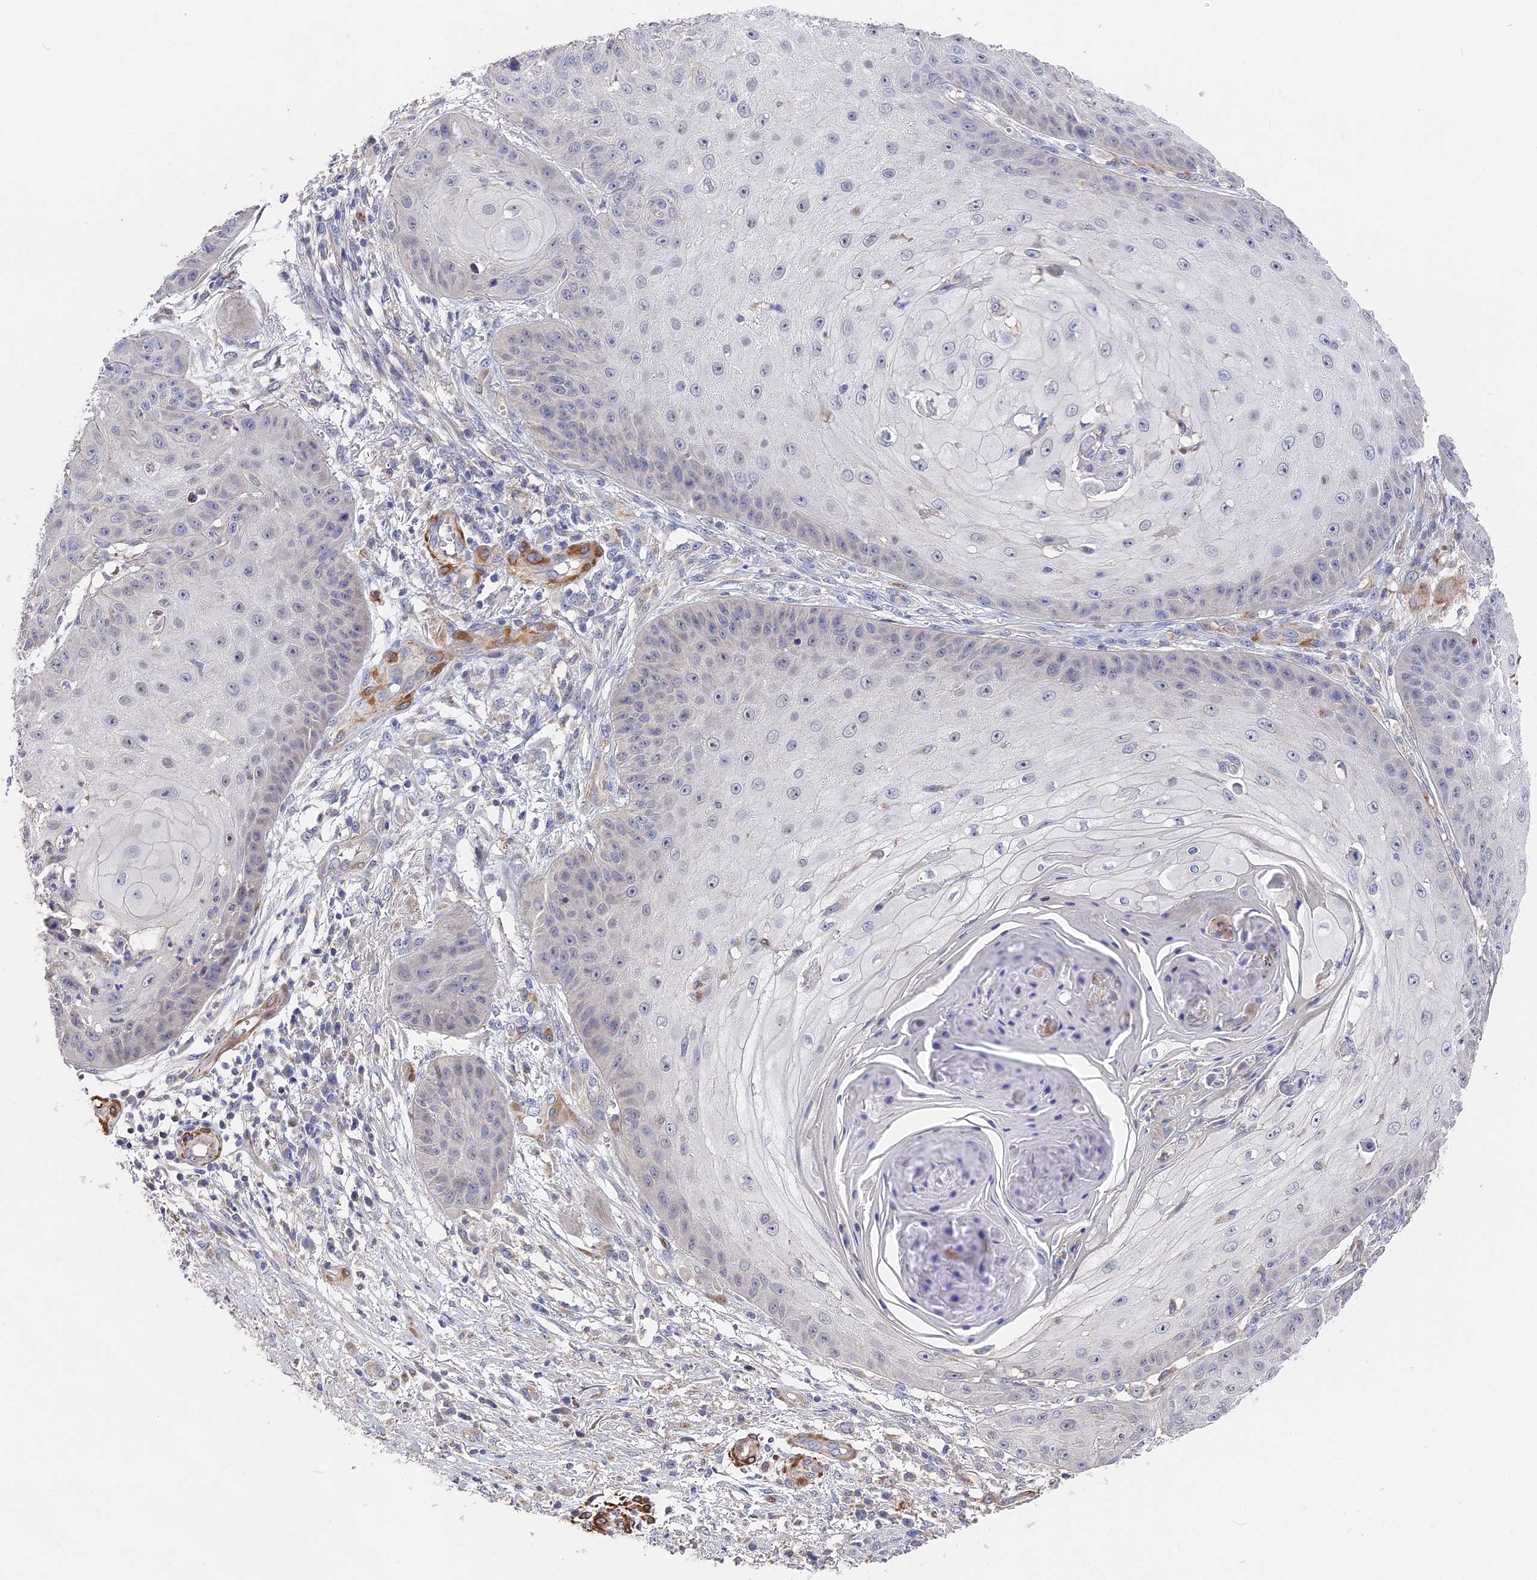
{"staining": {"intensity": "negative", "quantity": "none", "location": "none"}, "tissue": "skin cancer", "cell_type": "Tumor cells", "image_type": "cancer", "snomed": [{"axis": "morphology", "description": "Squamous cell carcinoma, NOS"}, {"axis": "topography", "description": "Skin"}], "caption": "The histopathology image shows no significant expression in tumor cells of skin cancer (squamous cell carcinoma).", "gene": "CCDC113", "patient": {"sex": "male", "age": 70}}